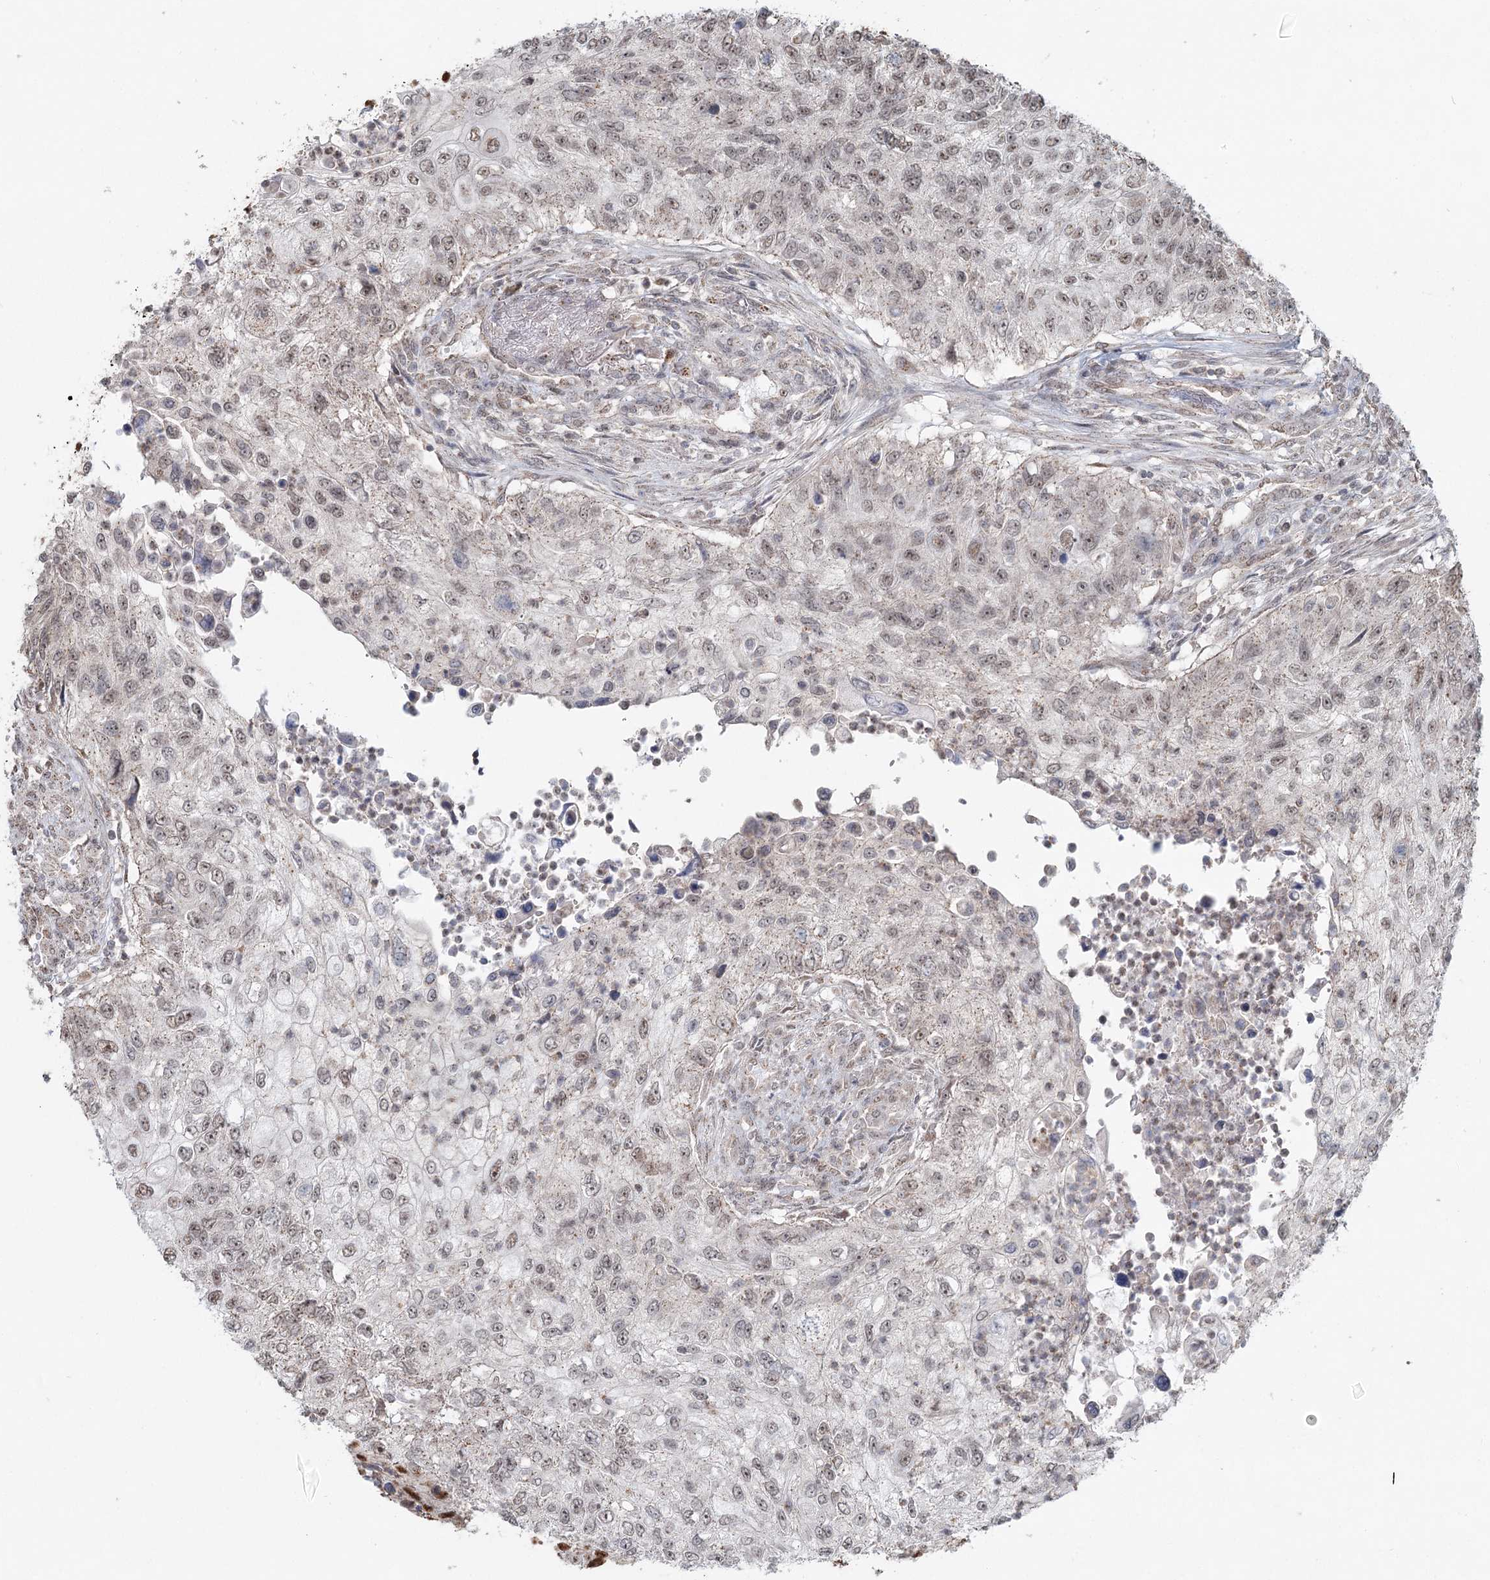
{"staining": {"intensity": "weak", "quantity": "<25%", "location": "nuclear"}, "tissue": "urothelial cancer", "cell_type": "Tumor cells", "image_type": "cancer", "snomed": [{"axis": "morphology", "description": "Urothelial carcinoma, High grade"}, {"axis": "topography", "description": "Urinary bladder"}], "caption": "Urothelial carcinoma (high-grade) stained for a protein using IHC exhibits no positivity tumor cells.", "gene": "GPALPP1", "patient": {"sex": "female", "age": 60}}